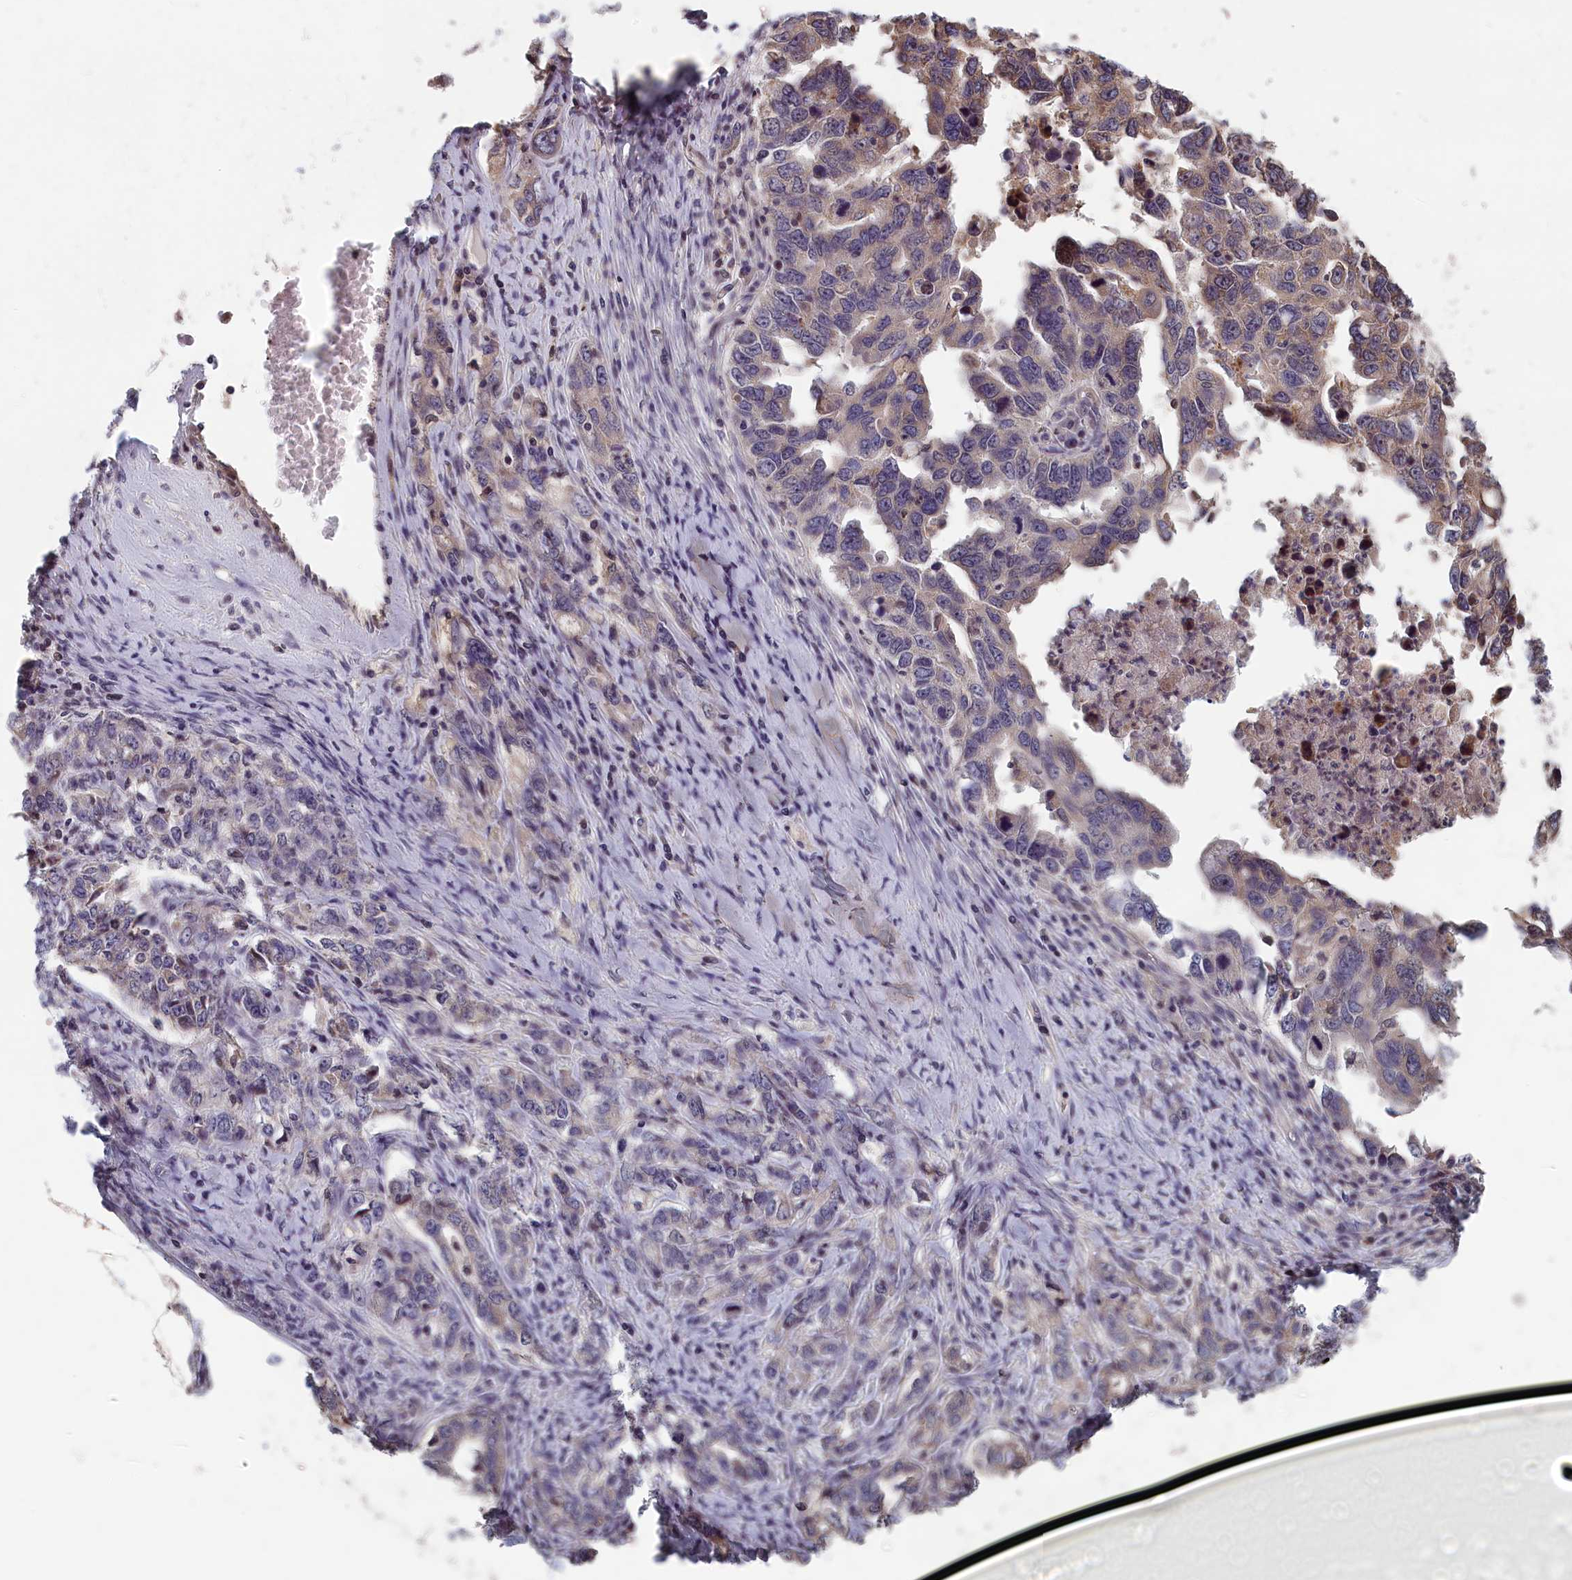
{"staining": {"intensity": "weak", "quantity": "<25%", "location": "cytoplasmic/membranous"}, "tissue": "ovarian cancer", "cell_type": "Tumor cells", "image_type": "cancer", "snomed": [{"axis": "morphology", "description": "Carcinoma, endometroid"}, {"axis": "topography", "description": "Ovary"}], "caption": "High power microscopy histopathology image of an immunohistochemistry (IHC) image of endometroid carcinoma (ovarian), revealing no significant staining in tumor cells.", "gene": "TMEM116", "patient": {"sex": "female", "age": 62}}